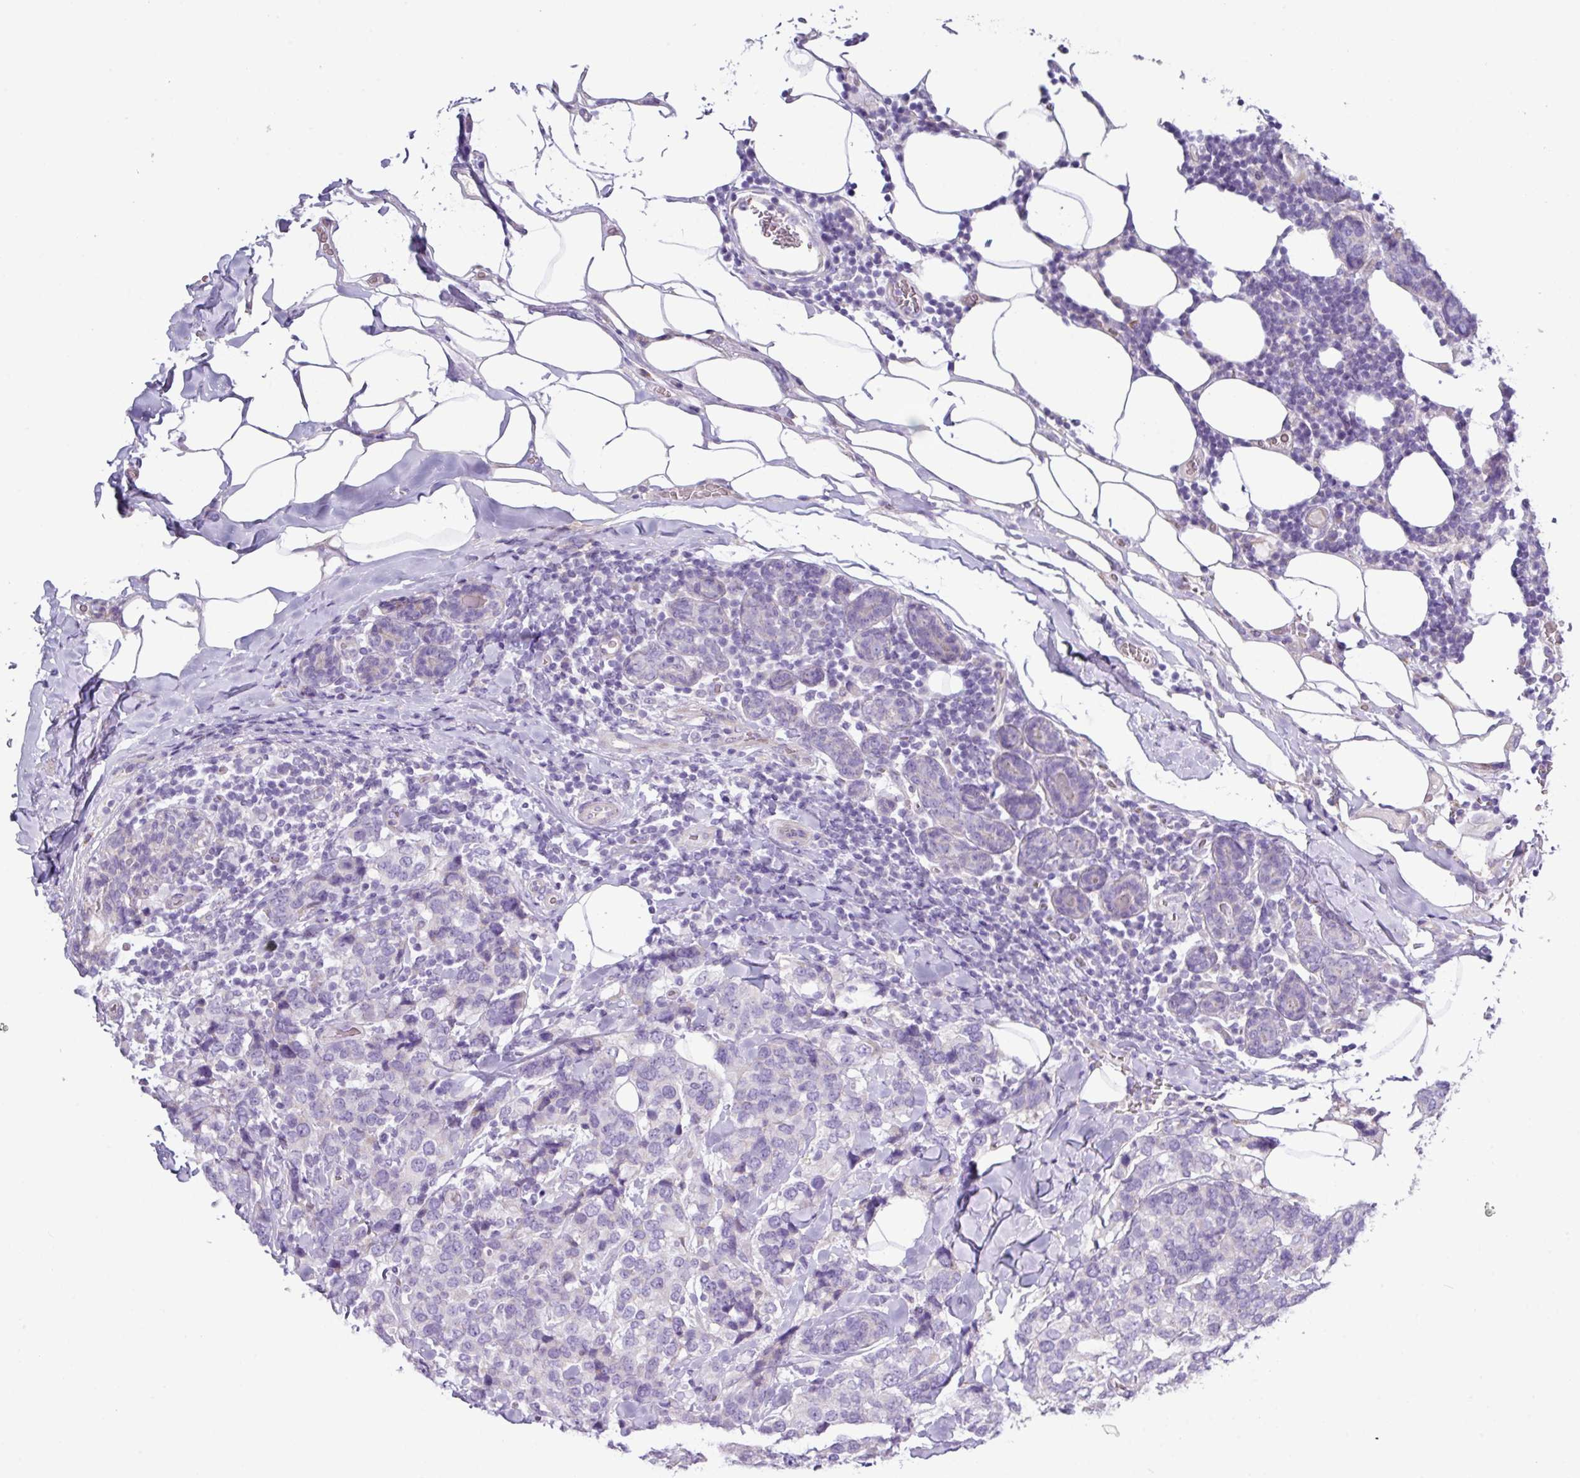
{"staining": {"intensity": "negative", "quantity": "none", "location": "none"}, "tissue": "breast cancer", "cell_type": "Tumor cells", "image_type": "cancer", "snomed": [{"axis": "morphology", "description": "Lobular carcinoma"}, {"axis": "topography", "description": "Breast"}], "caption": "There is no significant positivity in tumor cells of breast cancer (lobular carcinoma).", "gene": "RGS16", "patient": {"sex": "female", "age": 59}}